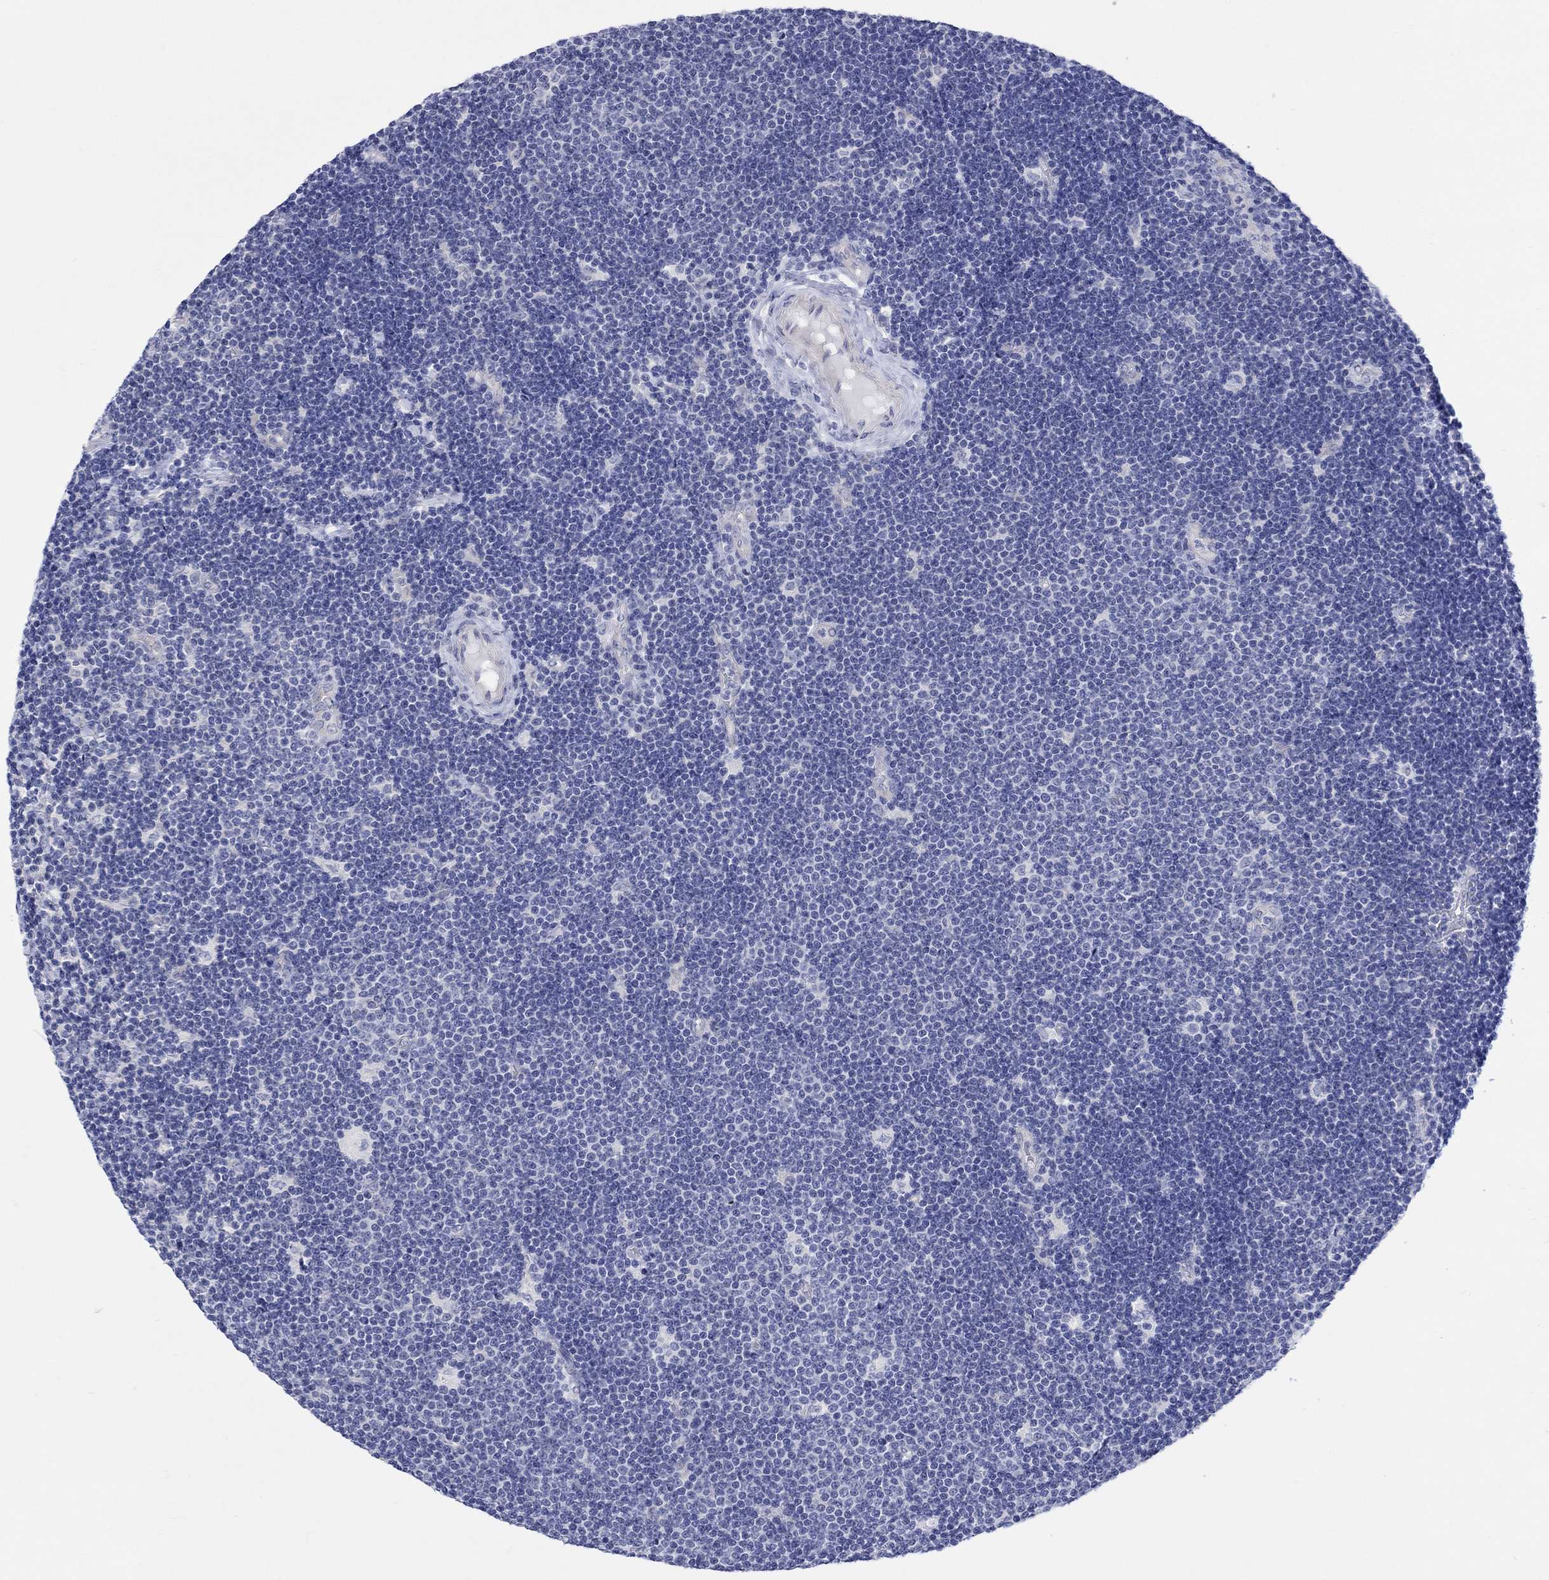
{"staining": {"intensity": "negative", "quantity": "none", "location": "none"}, "tissue": "lymphoma", "cell_type": "Tumor cells", "image_type": "cancer", "snomed": [{"axis": "morphology", "description": "Malignant lymphoma, non-Hodgkin's type, Low grade"}, {"axis": "topography", "description": "Brain"}], "caption": "Low-grade malignant lymphoma, non-Hodgkin's type was stained to show a protein in brown. There is no significant expression in tumor cells. Brightfield microscopy of IHC stained with DAB (brown) and hematoxylin (blue), captured at high magnification.", "gene": "KRT222", "patient": {"sex": "female", "age": 66}}